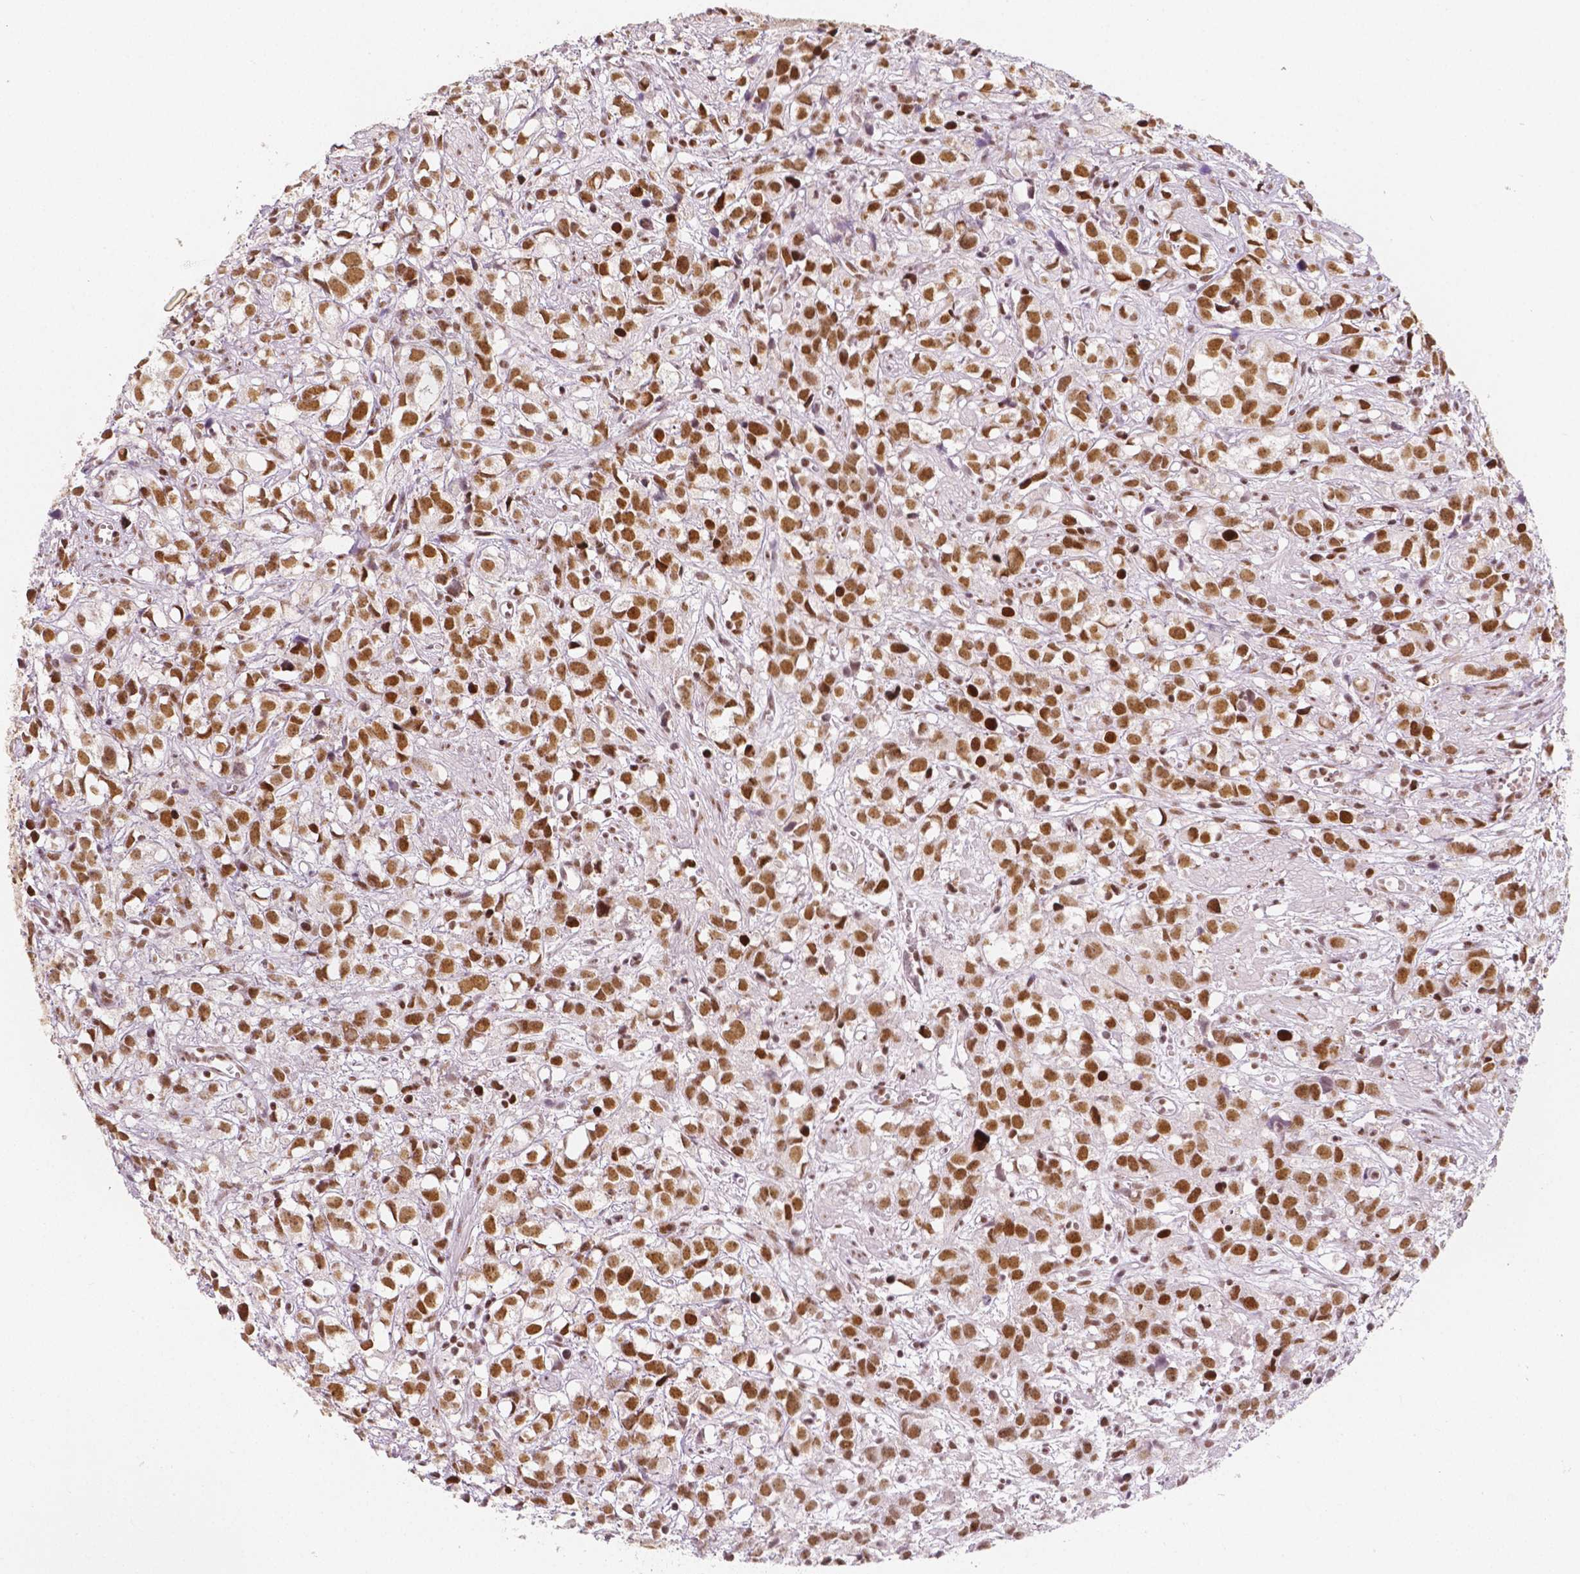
{"staining": {"intensity": "moderate", "quantity": ">75%", "location": "nuclear"}, "tissue": "prostate cancer", "cell_type": "Tumor cells", "image_type": "cancer", "snomed": [{"axis": "morphology", "description": "Adenocarcinoma, High grade"}, {"axis": "topography", "description": "Prostate"}], "caption": "A high-resolution micrograph shows immunohistochemistry staining of prostate cancer (adenocarcinoma (high-grade)), which exhibits moderate nuclear expression in about >75% of tumor cells.", "gene": "HDAC1", "patient": {"sex": "male", "age": 68}}